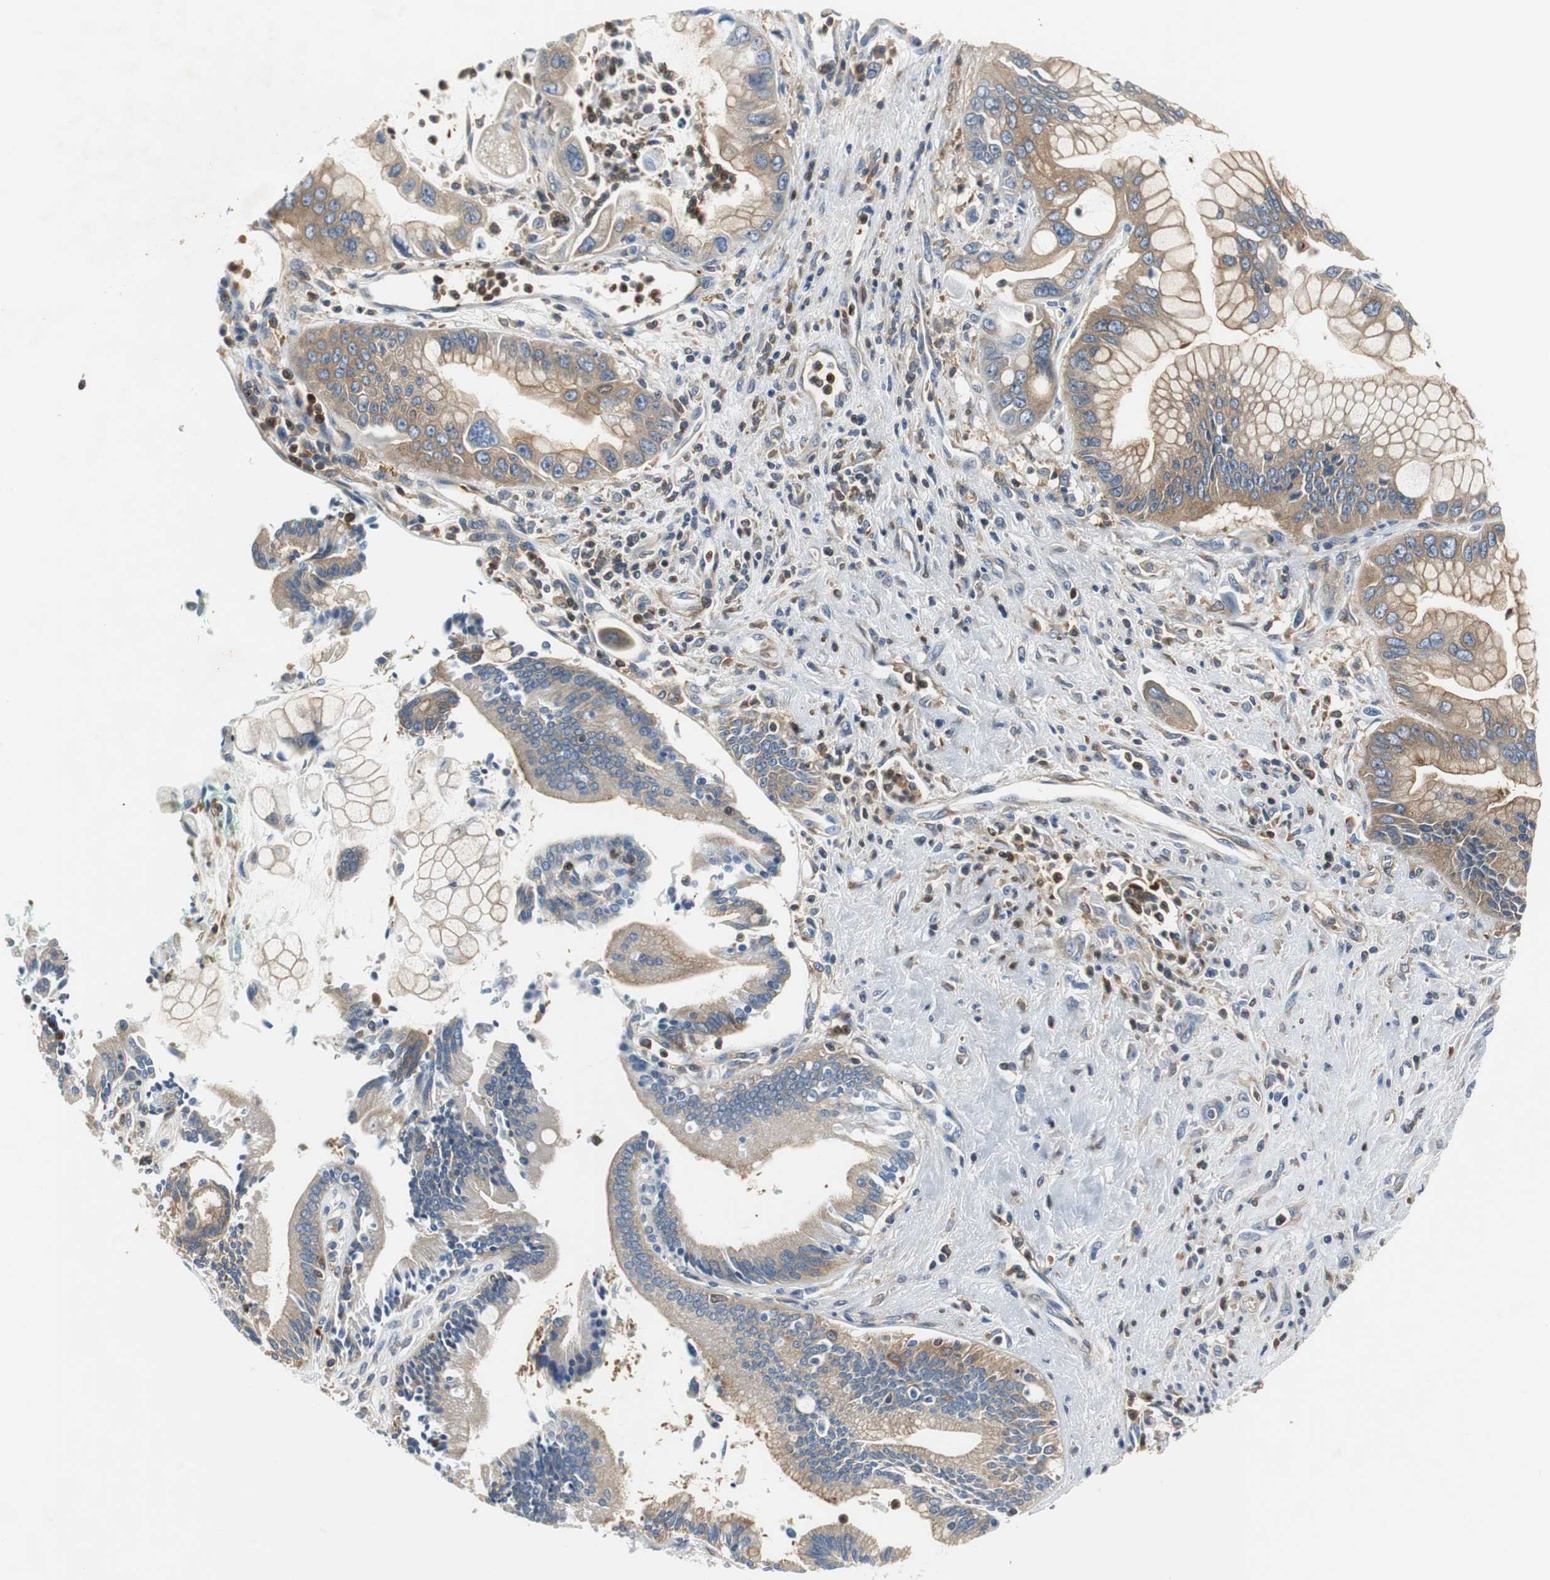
{"staining": {"intensity": "moderate", "quantity": ">75%", "location": "cytoplasmic/membranous"}, "tissue": "pancreatic cancer", "cell_type": "Tumor cells", "image_type": "cancer", "snomed": [{"axis": "morphology", "description": "Adenocarcinoma, NOS"}, {"axis": "topography", "description": "Pancreas"}], "caption": "Immunohistochemistry (IHC) (DAB) staining of adenocarcinoma (pancreatic) exhibits moderate cytoplasmic/membranous protein staining in about >75% of tumor cells.", "gene": "GYS1", "patient": {"sex": "male", "age": 59}}